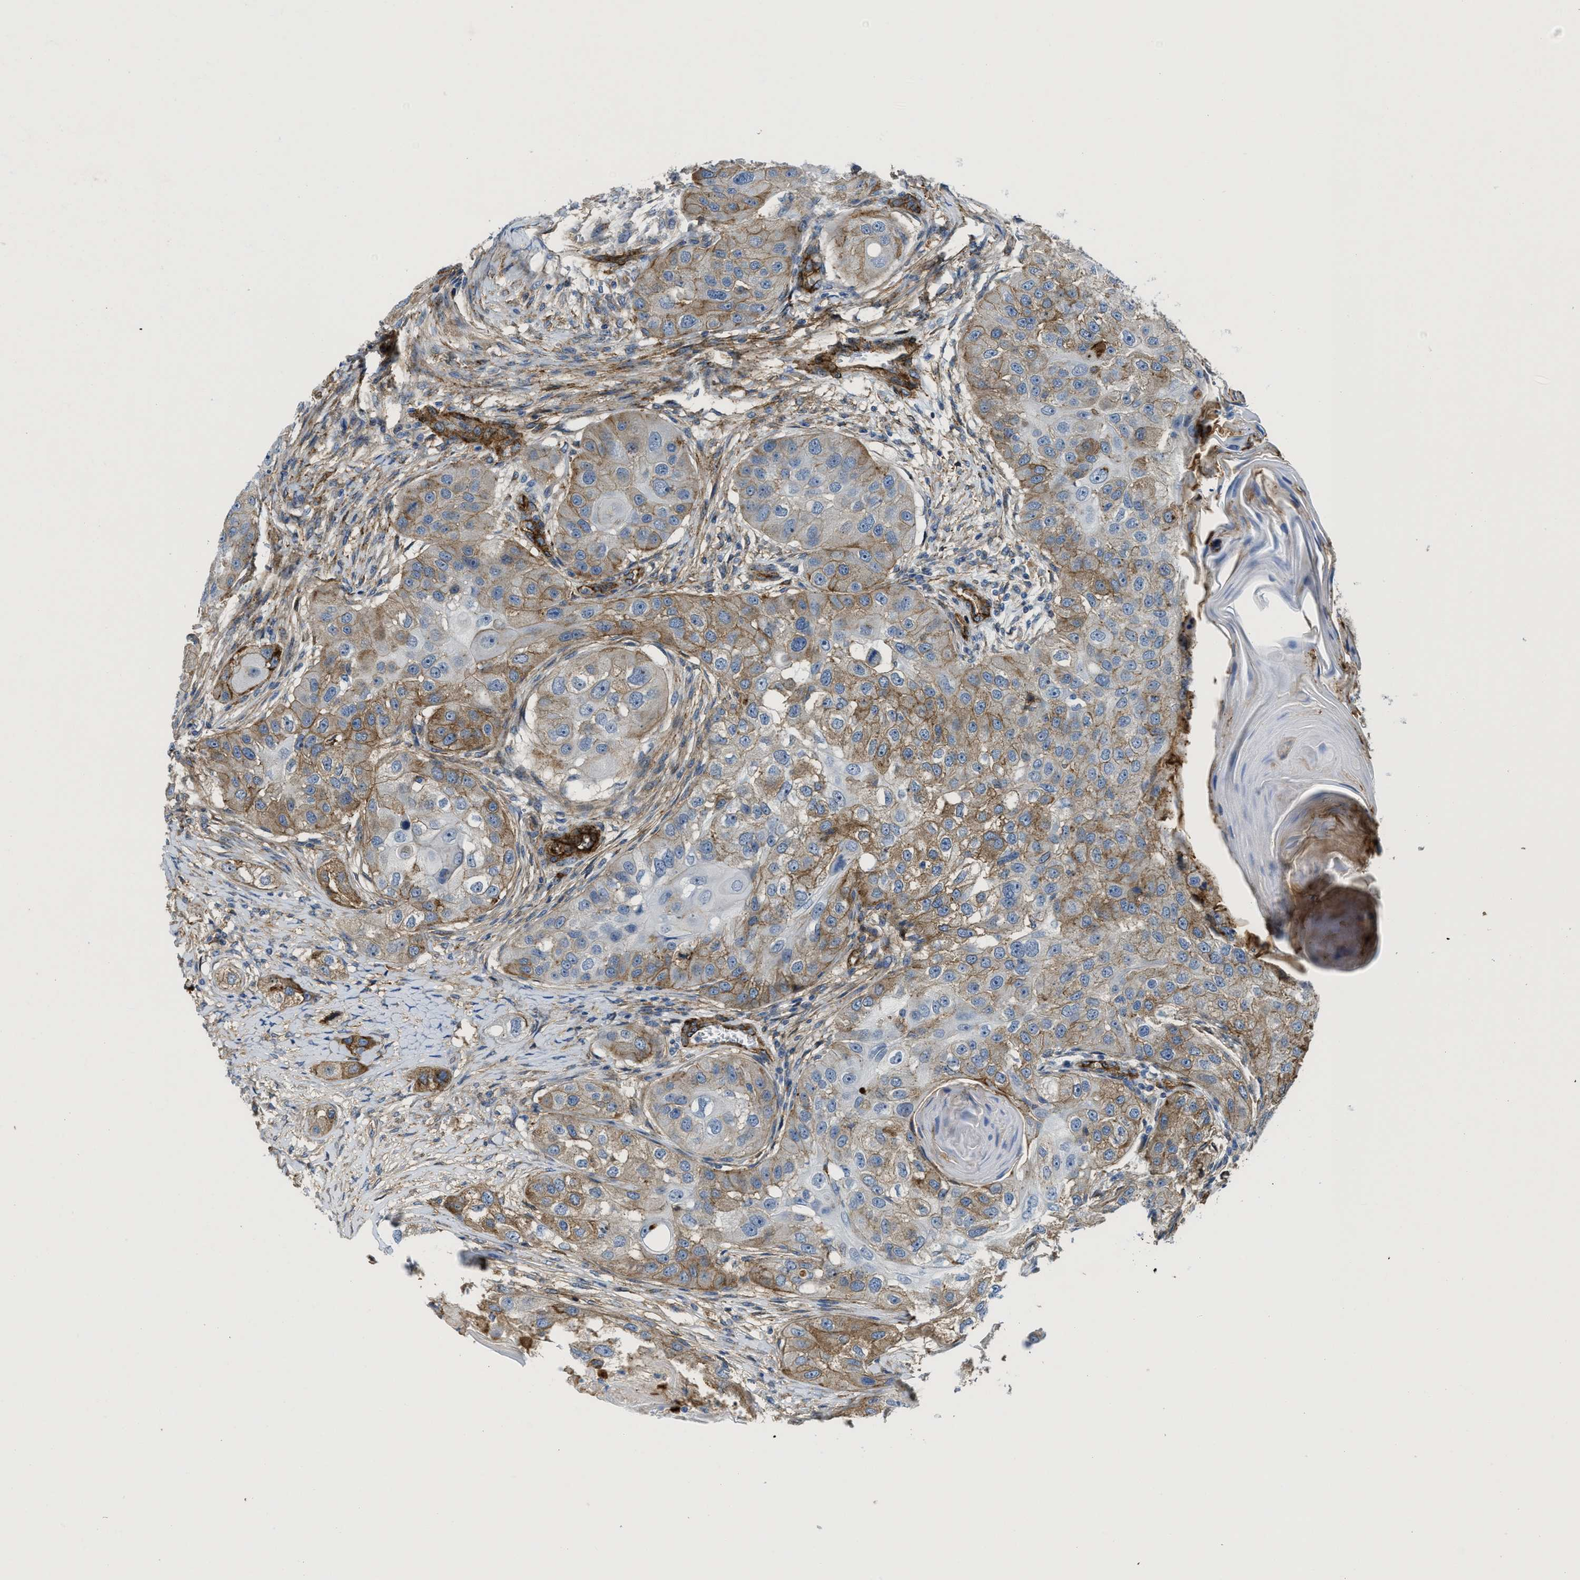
{"staining": {"intensity": "moderate", "quantity": ">75%", "location": "cytoplasmic/membranous"}, "tissue": "head and neck cancer", "cell_type": "Tumor cells", "image_type": "cancer", "snomed": [{"axis": "morphology", "description": "Normal tissue, NOS"}, {"axis": "morphology", "description": "Squamous cell carcinoma, NOS"}, {"axis": "topography", "description": "Skeletal muscle"}, {"axis": "topography", "description": "Head-Neck"}], "caption": "Immunohistochemical staining of human head and neck cancer (squamous cell carcinoma) demonstrates medium levels of moderate cytoplasmic/membranous protein staining in approximately >75% of tumor cells. Nuclei are stained in blue.", "gene": "NAB1", "patient": {"sex": "male", "age": 51}}